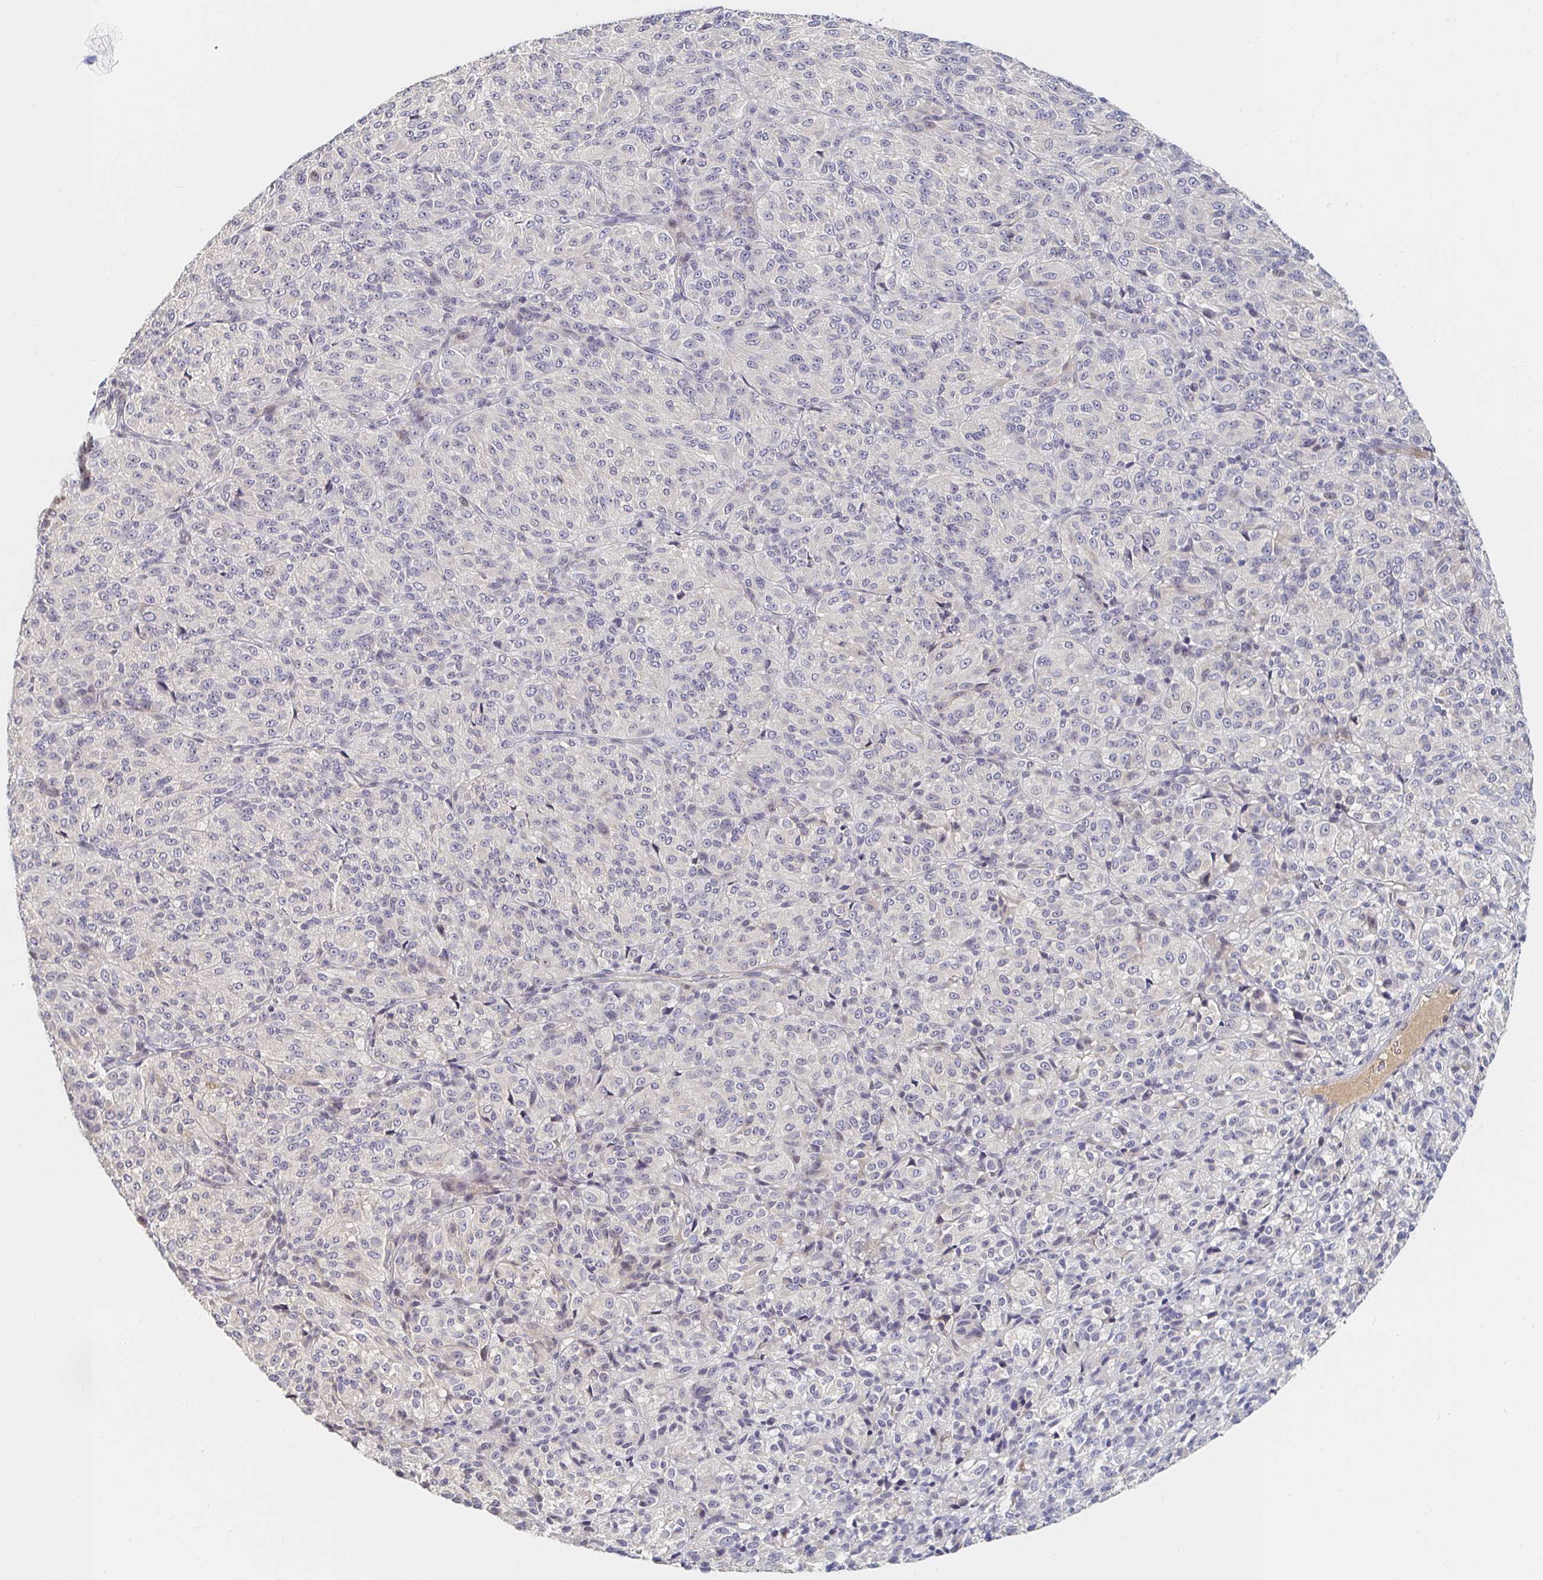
{"staining": {"intensity": "negative", "quantity": "none", "location": "none"}, "tissue": "melanoma", "cell_type": "Tumor cells", "image_type": "cancer", "snomed": [{"axis": "morphology", "description": "Malignant melanoma, Metastatic site"}, {"axis": "topography", "description": "Brain"}], "caption": "Image shows no significant protein expression in tumor cells of melanoma.", "gene": "NME9", "patient": {"sex": "female", "age": 56}}